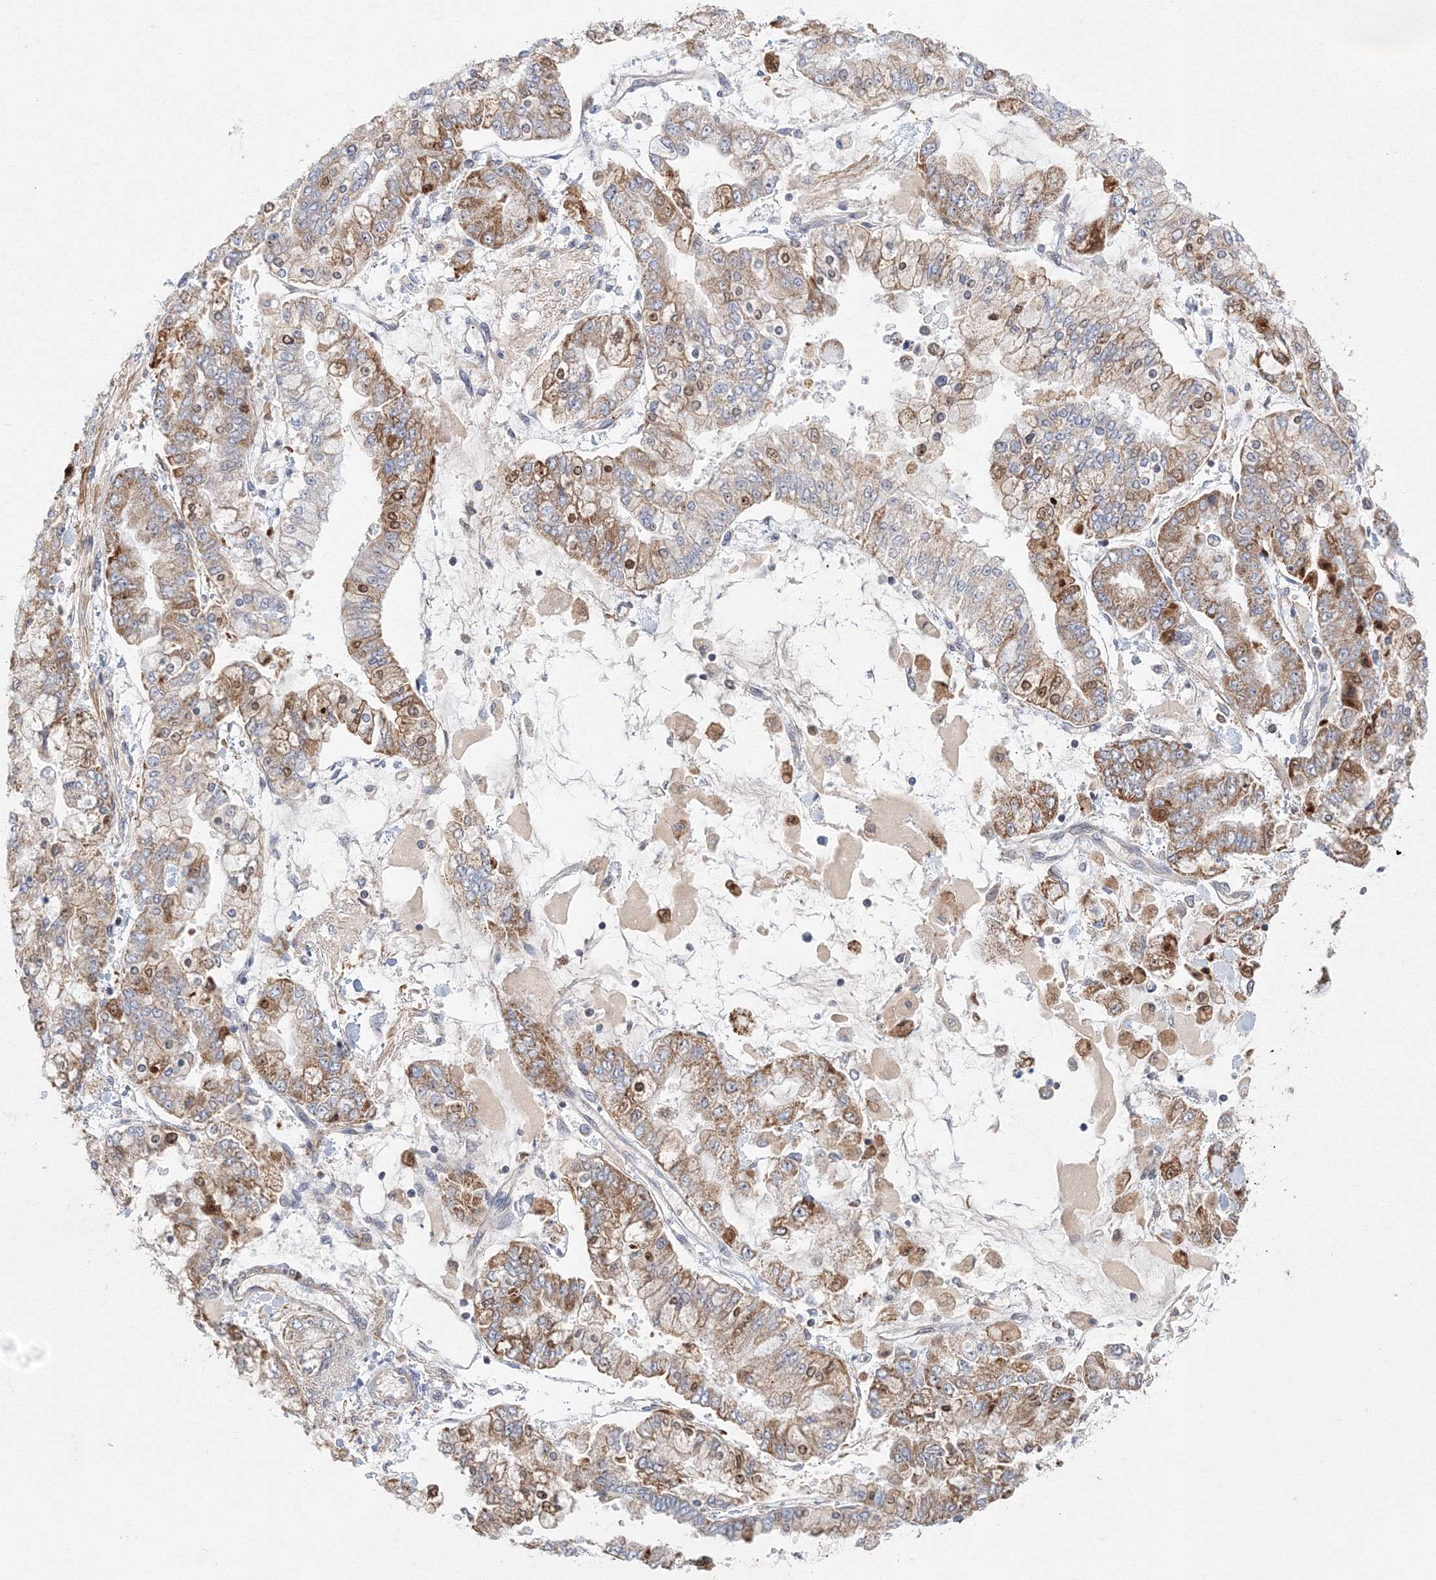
{"staining": {"intensity": "moderate", "quantity": ">75%", "location": "cytoplasmic/membranous"}, "tissue": "stomach cancer", "cell_type": "Tumor cells", "image_type": "cancer", "snomed": [{"axis": "morphology", "description": "Normal tissue, NOS"}, {"axis": "morphology", "description": "Adenocarcinoma, NOS"}, {"axis": "topography", "description": "Stomach, upper"}, {"axis": "topography", "description": "Stomach"}], "caption": "There is medium levels of moderate cytoplasmic/membranous positivity in tumor cells of stomach adenocarcinoma, as demonstrated by immunohistochemical staining (brown color).", "gene": "GRPEL1", "patient": {"sex": "male", "age": 76}}